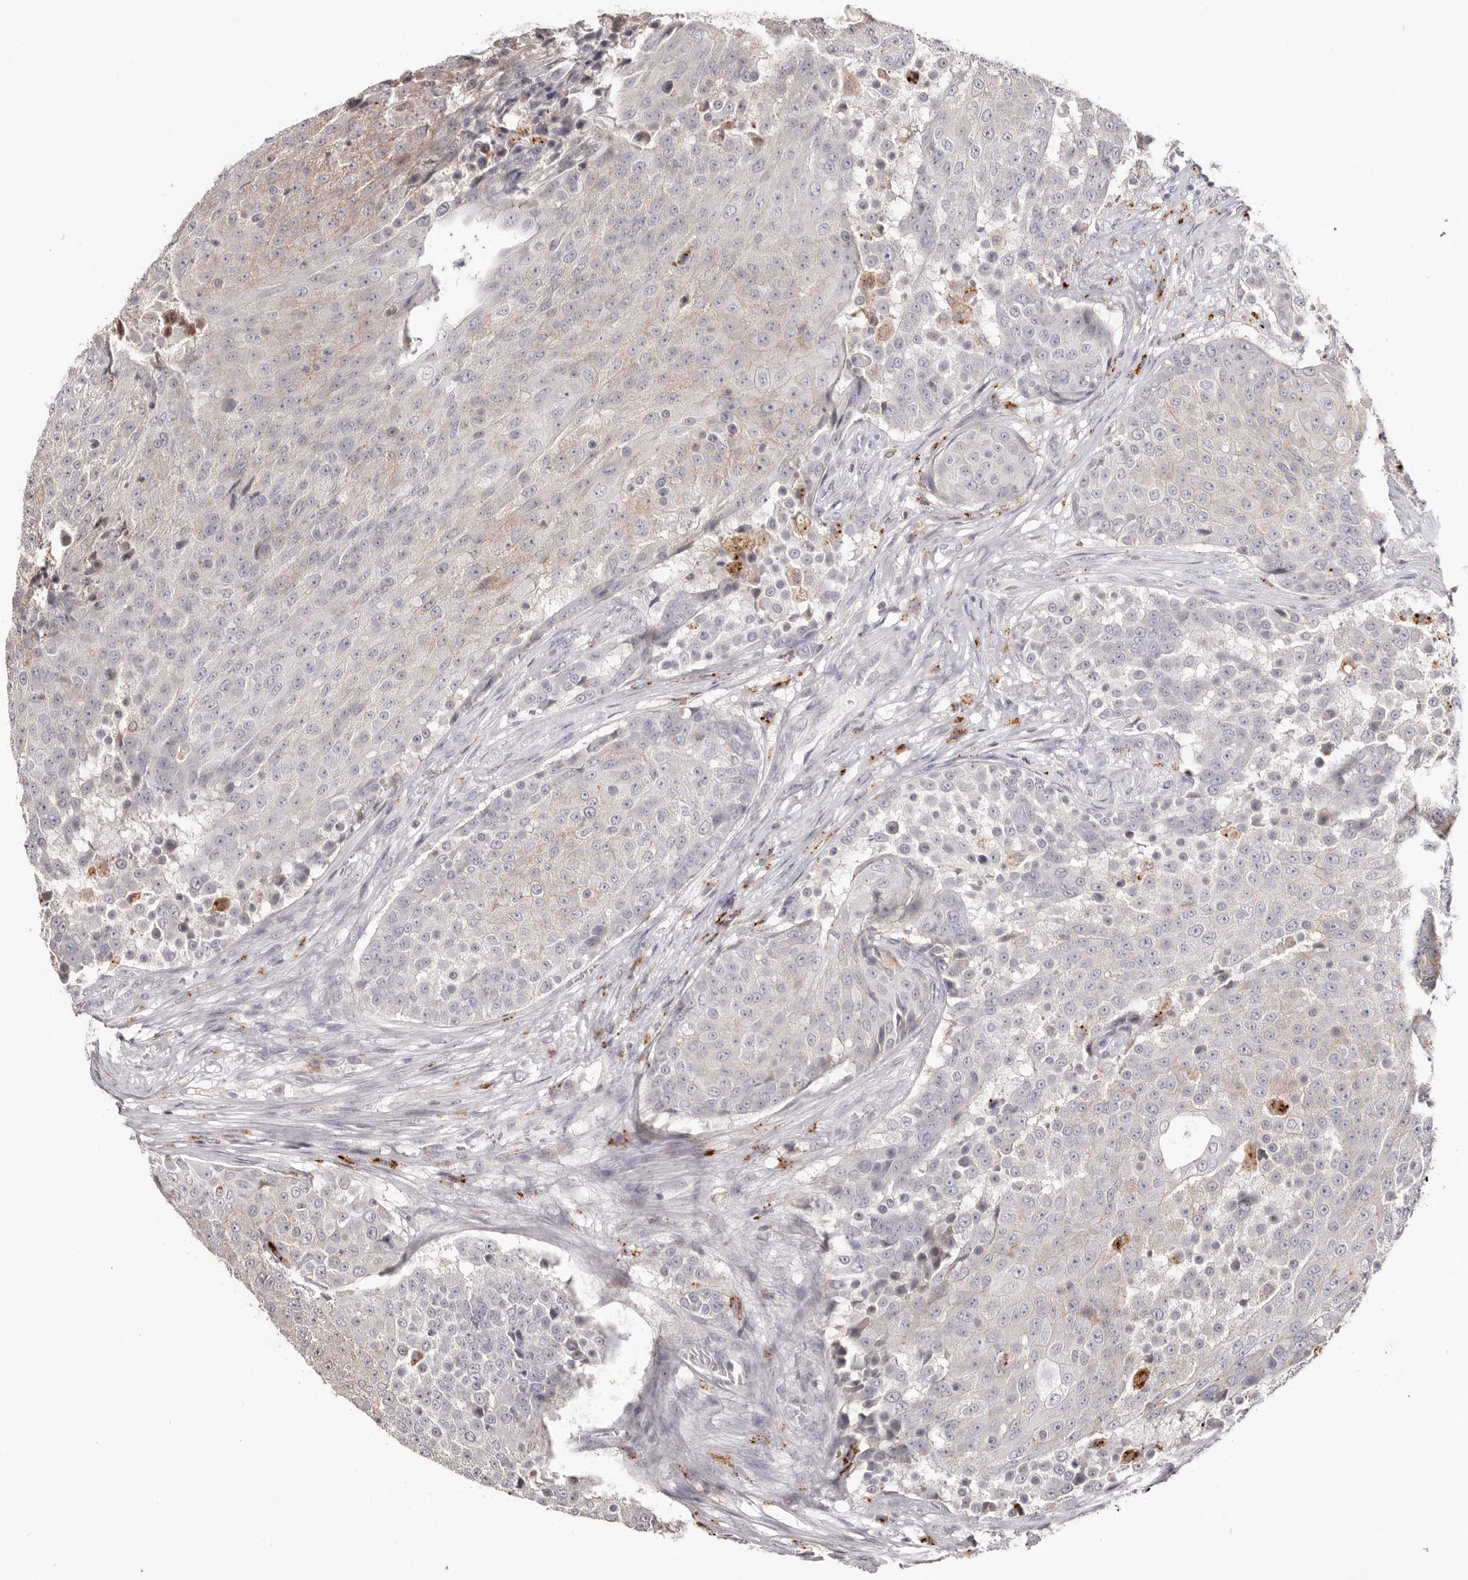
{"staining": {"intensity": "weak", "quantity": "25%-75%", "location": "cytoplasmic/membranous"}, "tissue": "urothelial cancer", "cell_type": "Tumor cells", "image_type": "cancer", "snomed": [{"axis": "morphology", "description": "Urothelial carcinoma, High grade"}, {"axis": "topography", "description": "Urinary bladder"}], "caption": "Urothelial cancer was stained to show a protein in brown. There is low levels of weak cytoplasmic/membranous positivity in about 25%-75% of tumor cells. Using DAB (brown) and hematoxylin (blue) stains, captured at high magnification using brightfield microscopy.", "gene": "PCDHB6", "patient": {"sex": "female", "age": 63}}